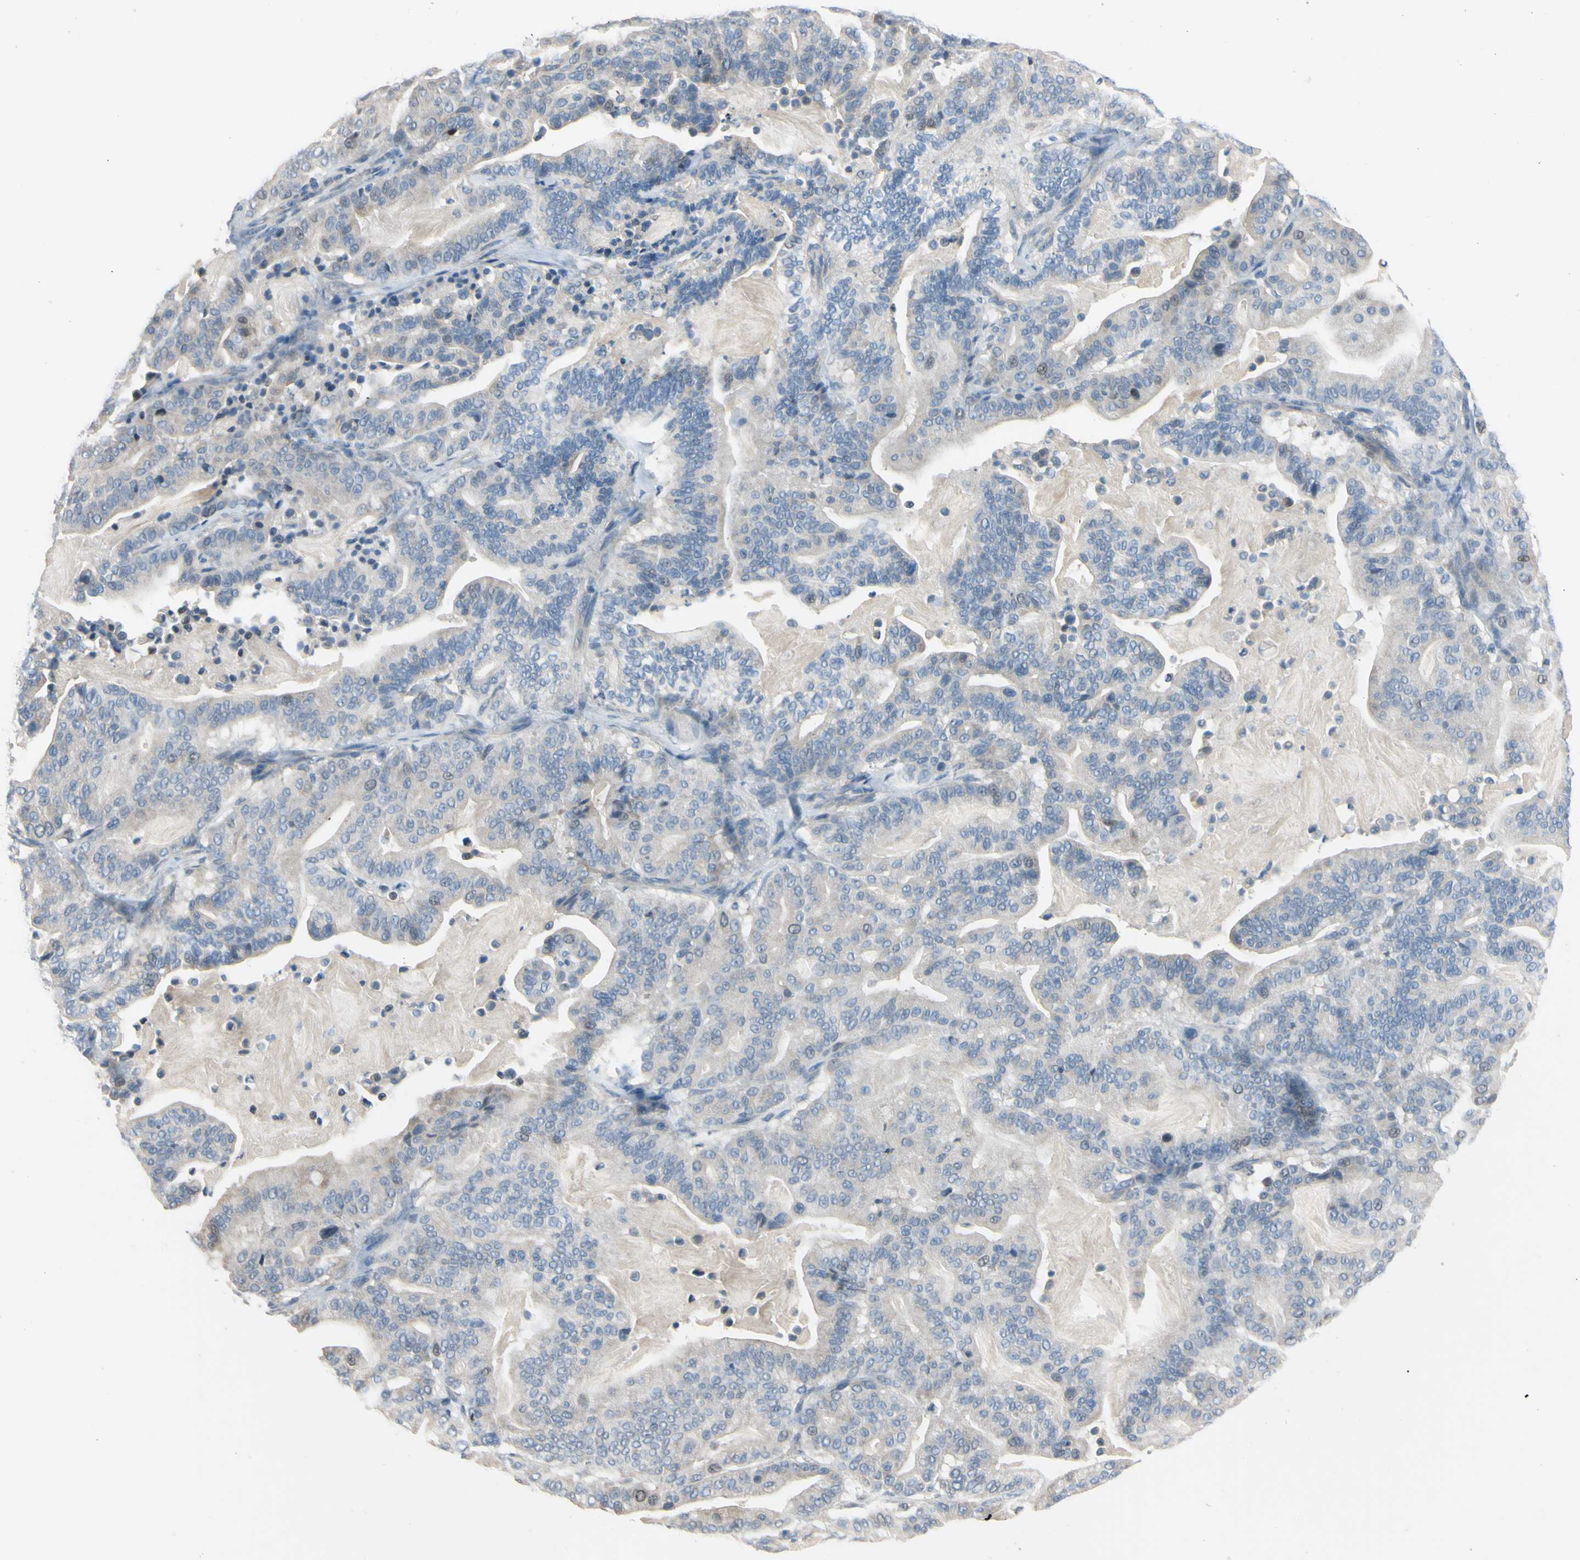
{"staining": {"intensity": "negative", "quantity": "none", "location": "none"}, "tissue": "pancreatic cancer", "cell_type": "Tumor cells", "image_type": "cancer", "snomed": [{"axis": "morphology", "description": "Adenocarcinoma, NOS"}, {"axis": "topography", "description": "Pancreas"}], "caption": "Pancreatic adenocarcinoma stained for a protein using immunohistochemistry displays no positivity tumor cells.", "gene": "LHX9", "patient": {"sex": "male", "age": 63}}